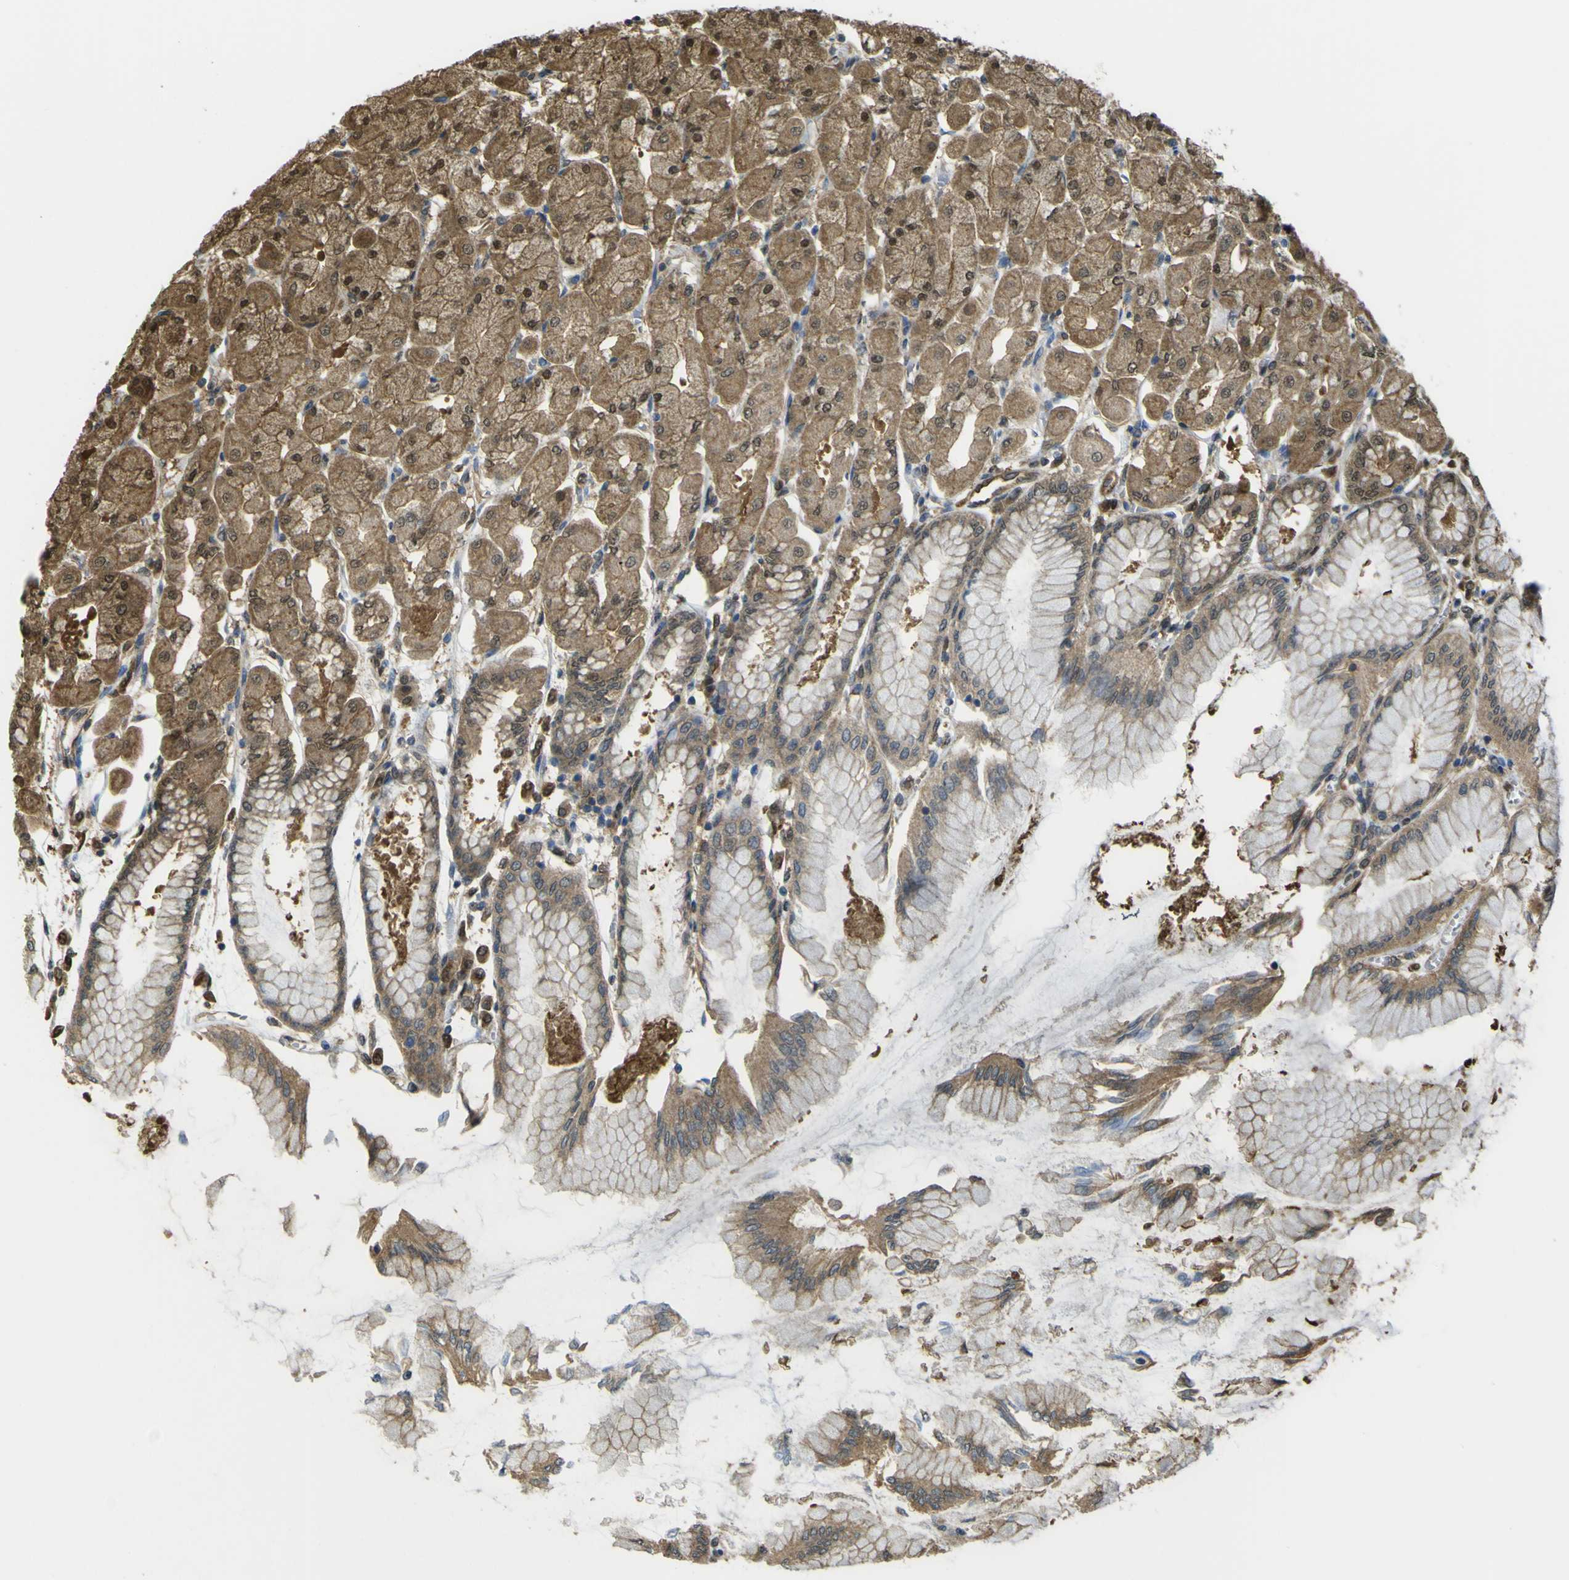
{"staining": {"intensity": "moderate", "quantity": ">75%", "location": "cytoplasmic/membranous,nuclear"}, "tissue": "stomach", "cell_type": "Glandular cells", "image_type": "normal", "snomed": [{"axis": "morphology", "description": "Normal tissue, NOS"}, {"axis": "topography", "description": "Stomach, upper"}], "caption": "IHC micrograph of benign stomach stained for a protein (brown), which exhibits medium levels of moderate cytoplasmic/membranous,nuclear expression in approximately >75% of glandular cells.", "gene": "YWHAG", "patient": {"sex": "female", "age": 56}}